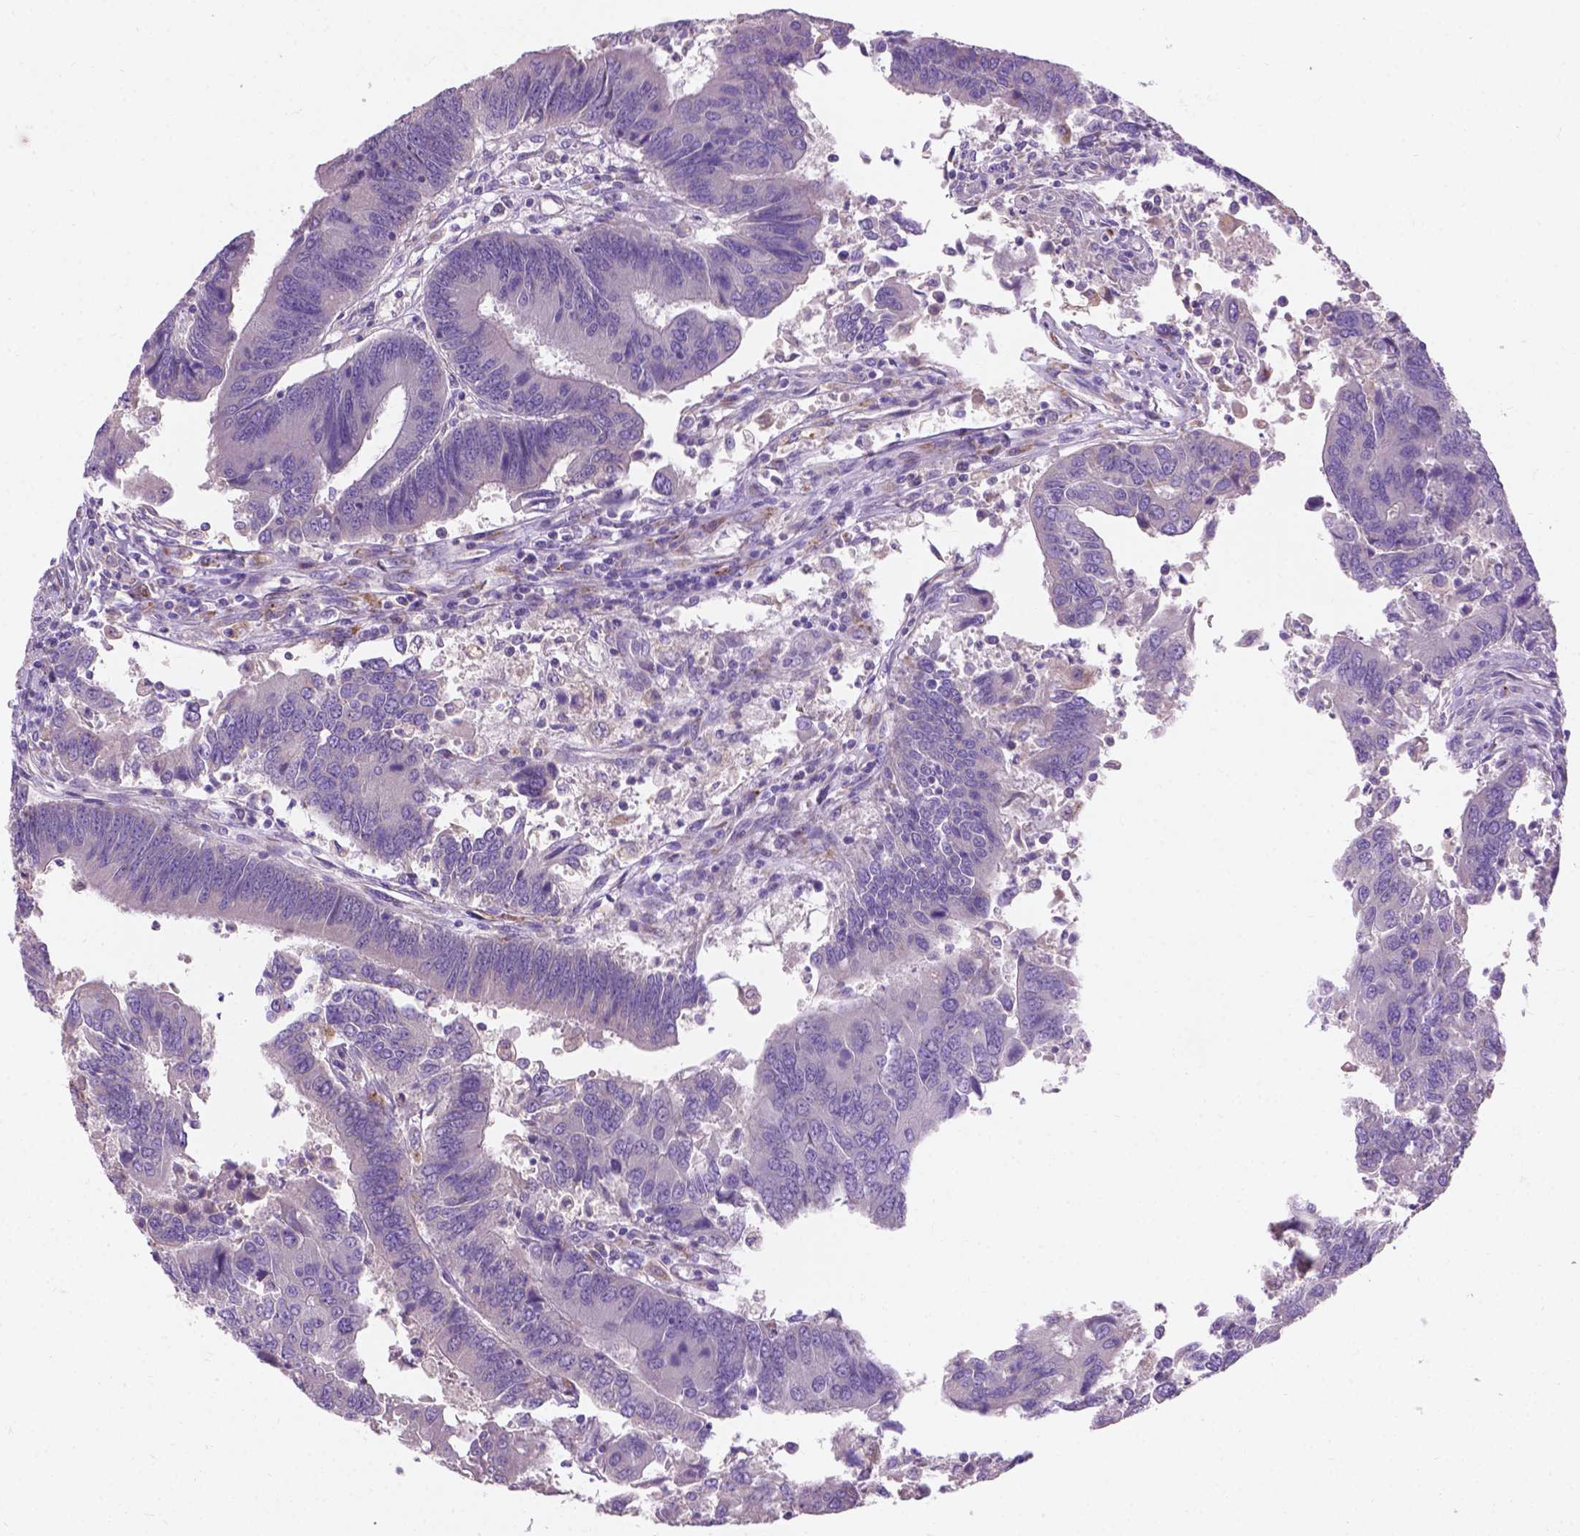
{"staining": {"intensity": "negative", "quantity": "none", "location": "none"}, "tissue": "colorectal cancer", "cell_type": "Tumor cells", "image_type": "cancer", "snomed": [{"axis": "morphology", "description": "Adenocarcinoma, NOS"}, {"axis": "topography", "description": "Colon"}], "caption": "This histopathology image is of colorectal cancer (adenocarcinoma) stained with IHC to label a protein in brown with the nuclei are counter-stained blue. There is no staining in tumor cells.", "gene": "NOXO1", "patient": {"sex": "female", "age": 67}}